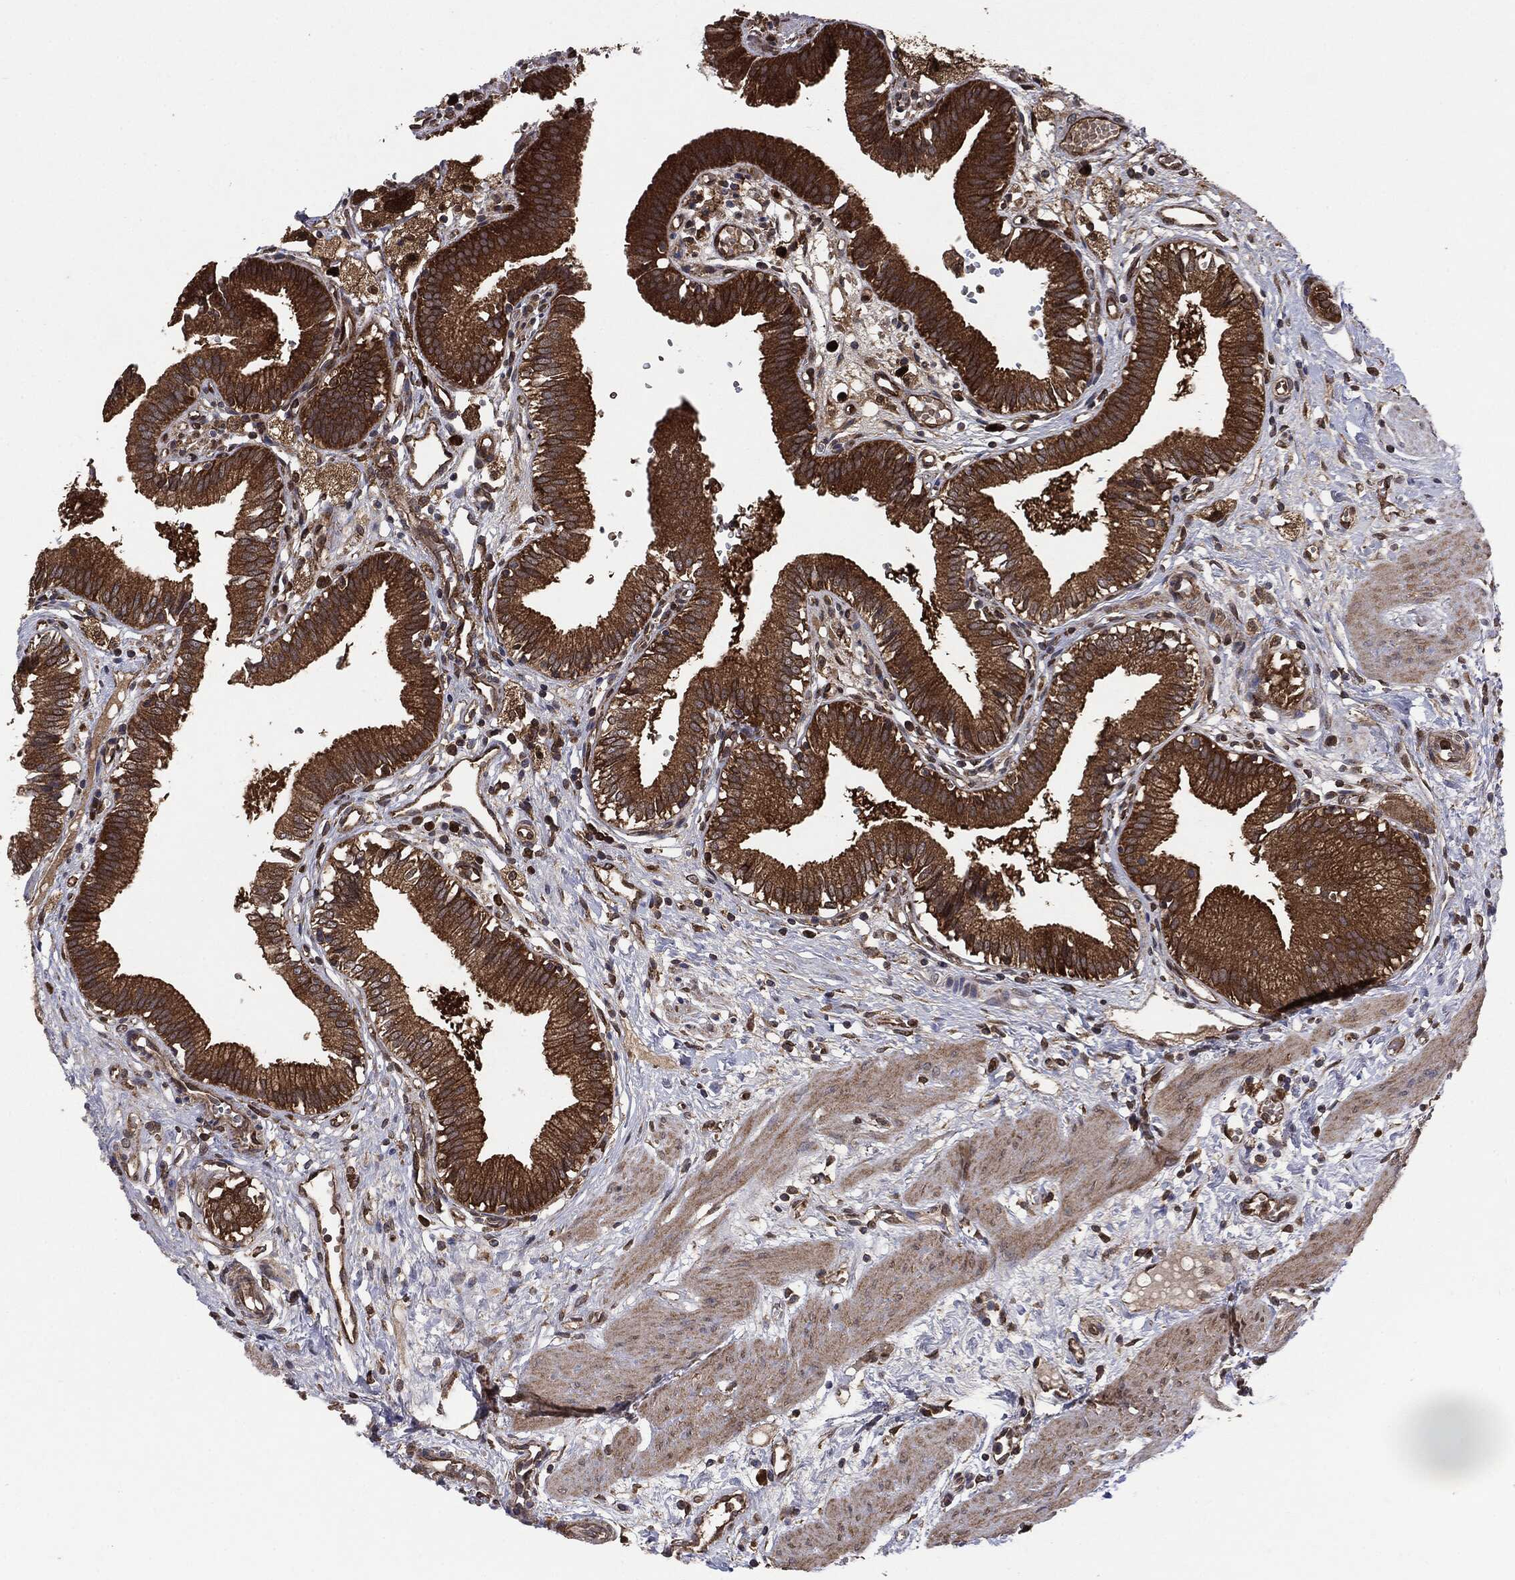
{"staining": {"intensity": "strong", "quantity": ">75%", "location": "cytoplasmic/membranous"}, "tissue": "gallbladder", "cell_type": "Glandular cells", "image_type": "normal", "snomed": [{"axis": "morphology", "description": "Normal tissue, NOS"}, {"axis": "topography", "description": "Gallbladder"}], "caption": "A high-resolution photomicrograph shows immunohistochemistry staining of normal gallbladder, which reveals strong cytoplasmic/membranous expression in approximately >75% of glandular cells.", "gene": "NME1", "patient": {"sex": "female", "age": 24}}